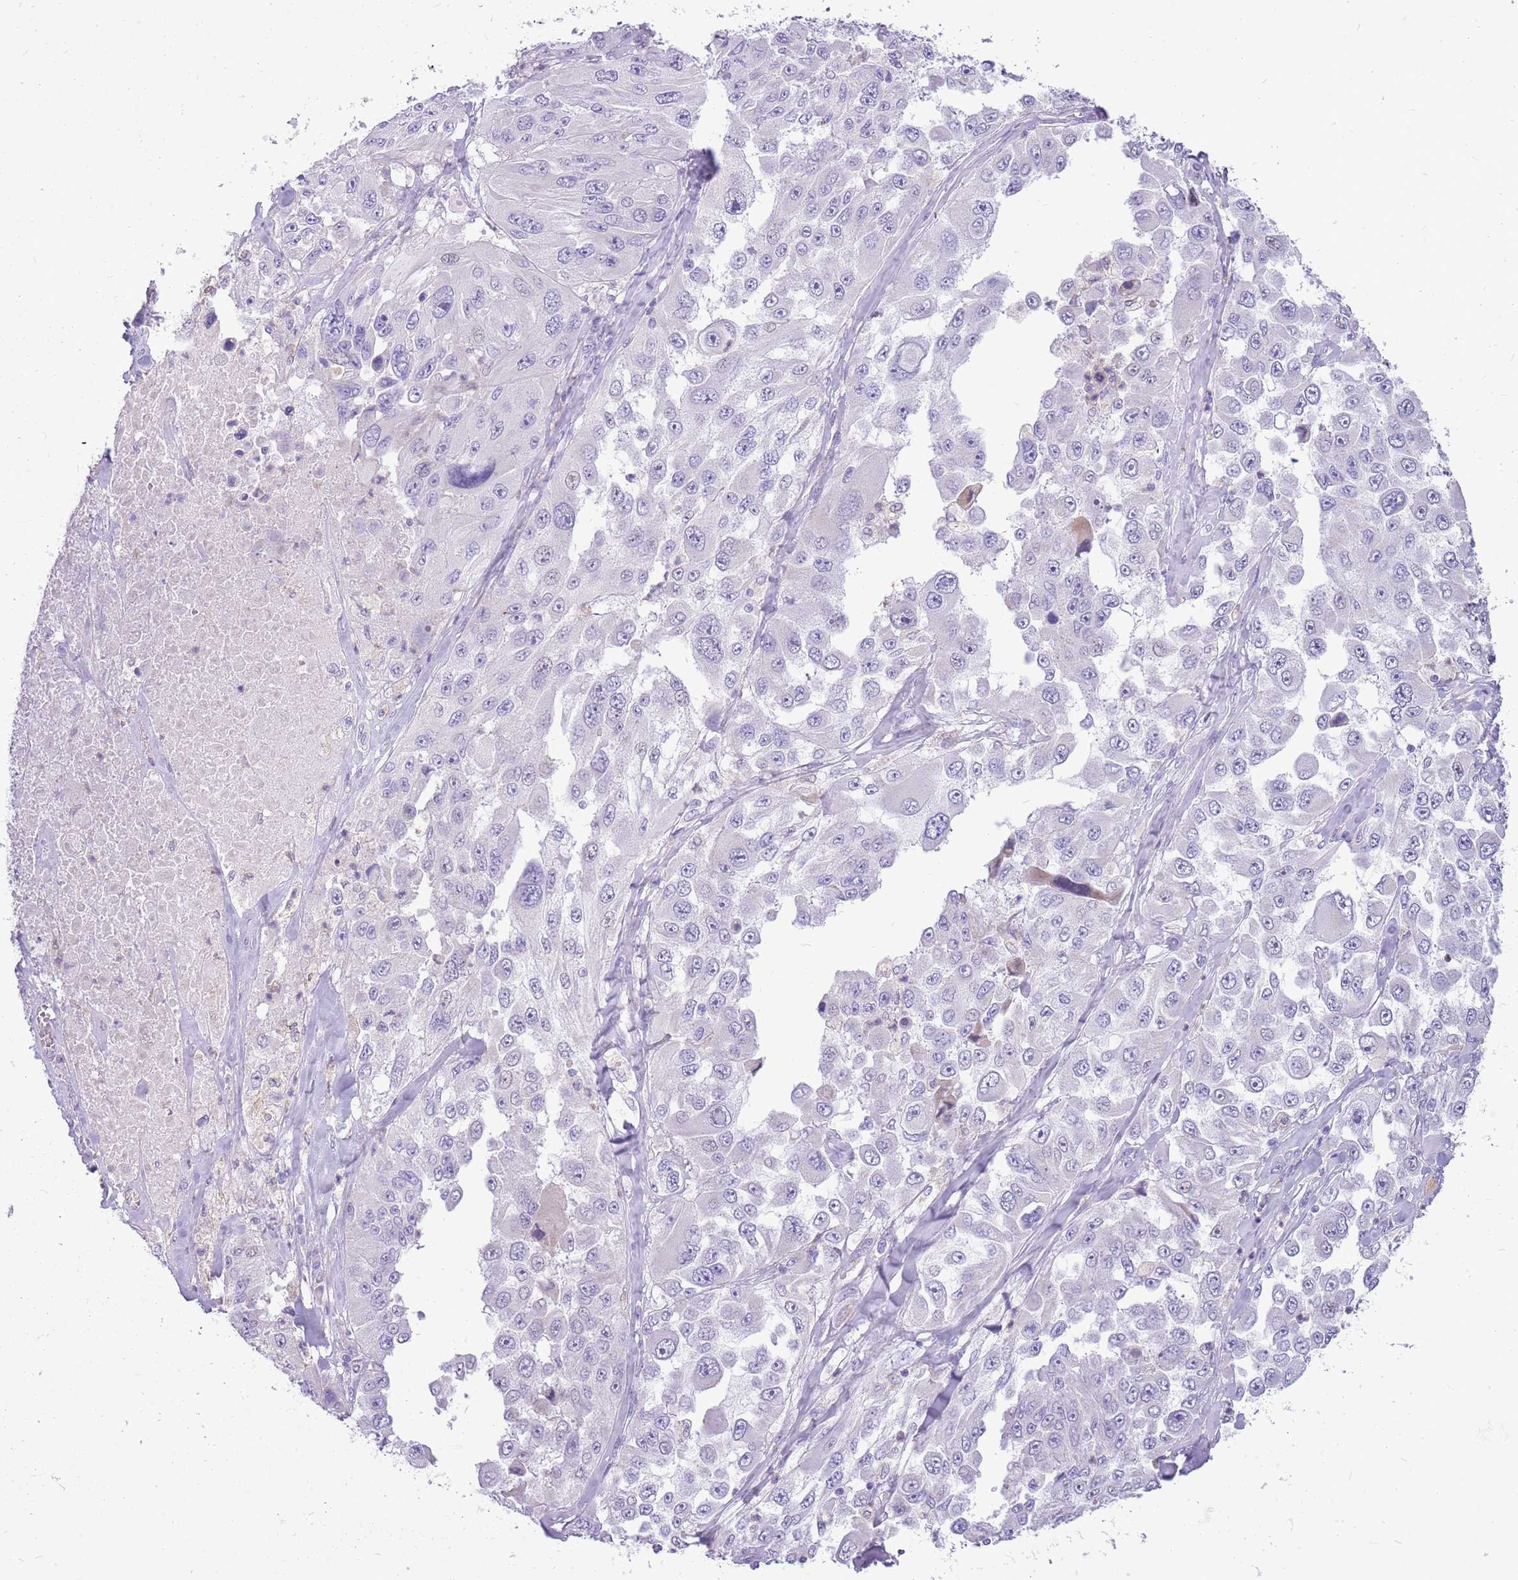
{"staining": {"intensity": "negative", "quantity": "none", "location": "none"}, "tissue": "melanoma", "cell_type": "Tumor cells", "image_type": "cancer", "snomed": [{"axis": "morphology", "description": "Malignant melanoma, Metastatic site"}, {"axis": "topography", "description": "Lymph node"}], "caption": "Malignant melanoma (metastatic site) stained for a protein using immunohistochemistry demonstrates no expression tumor cells.", "gene": "PCNX1", "patient": {"sex": "male", "age": 62}}